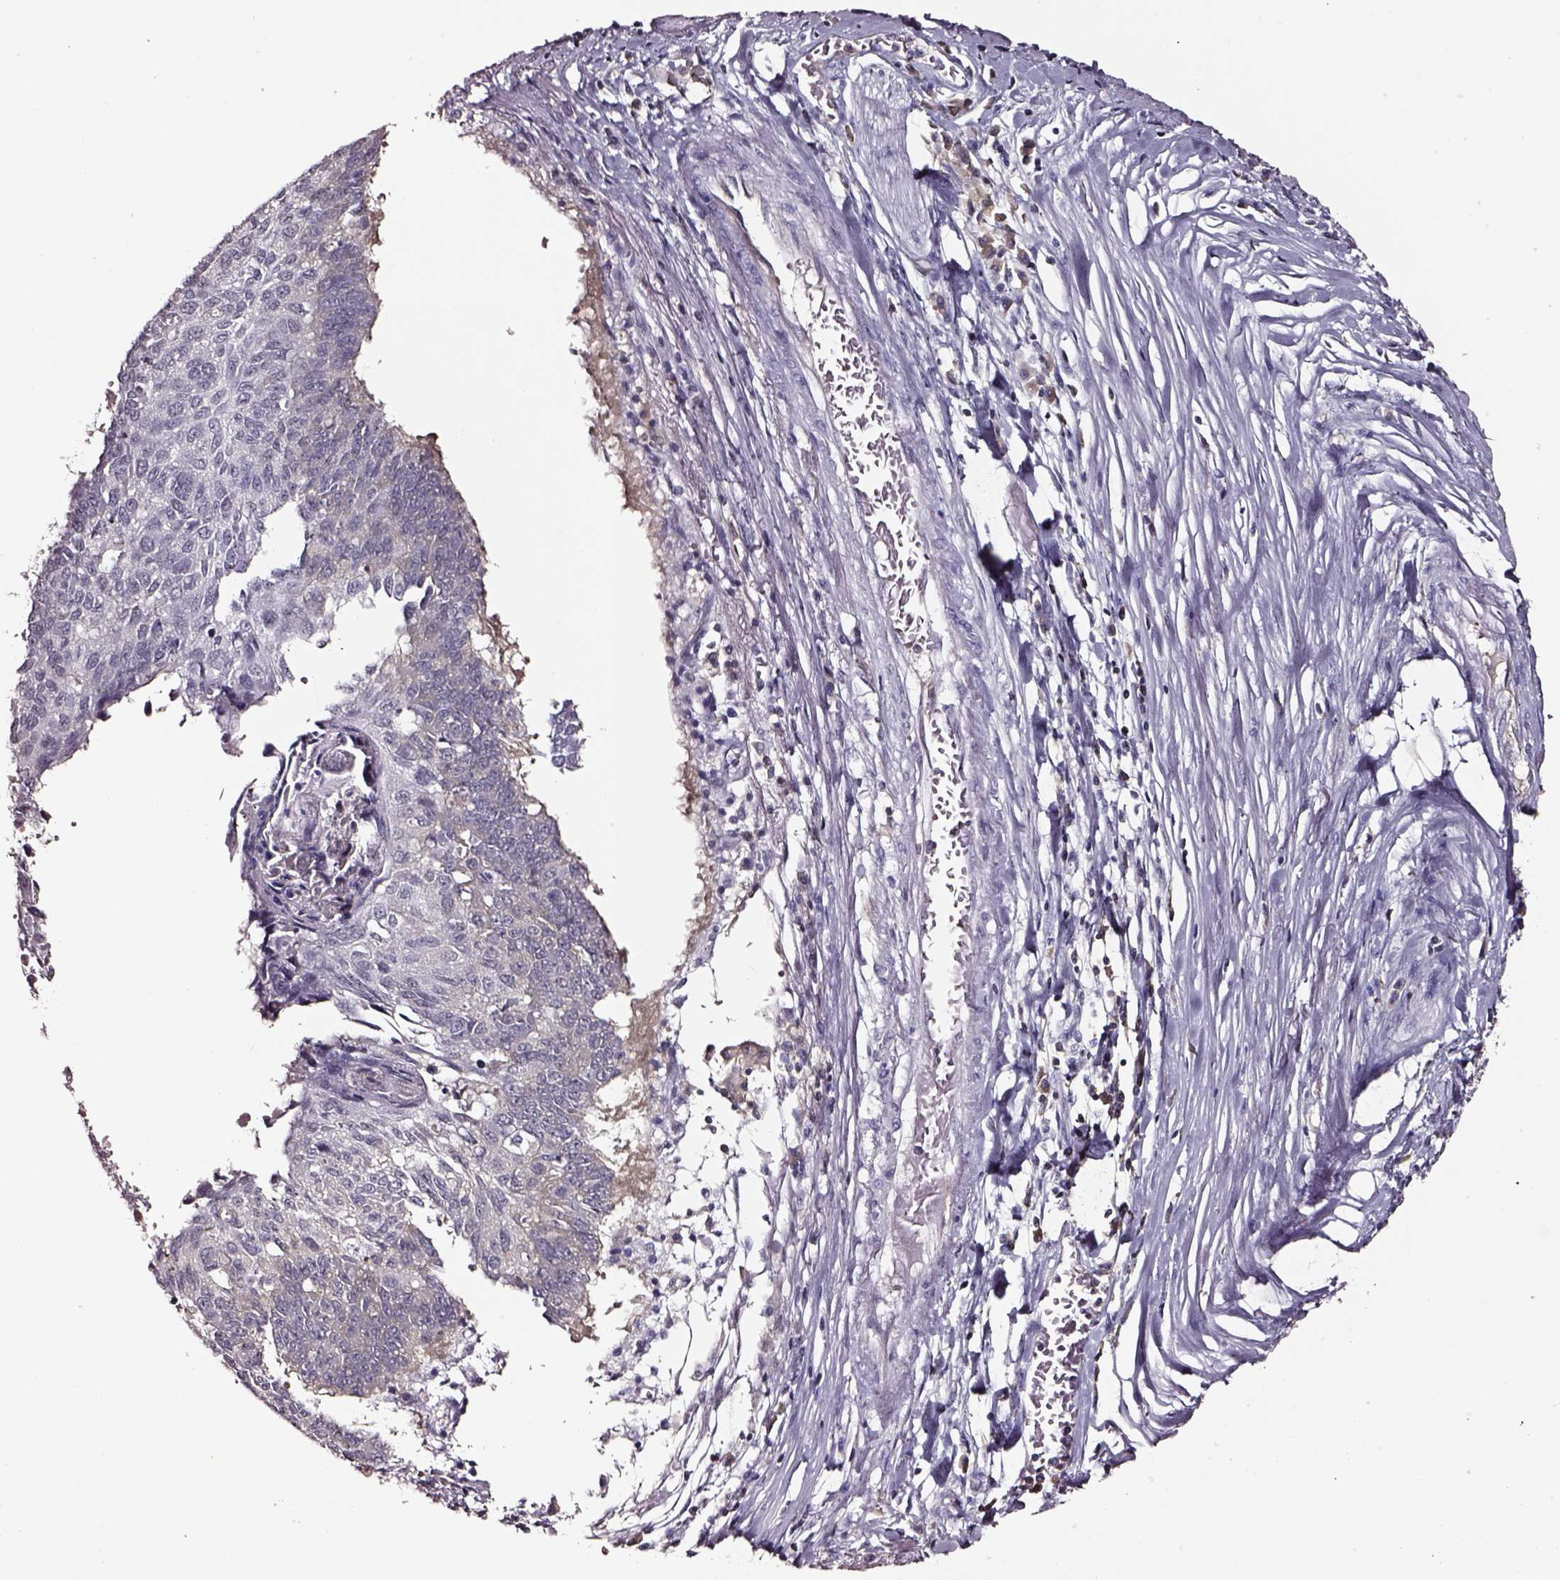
{"staining": {"intensity": "negative", "quantity": "none", "location": "none"}, "tissue": "lung cancer", "cell_type": "Tumor cells", "image_type": "cancer", "snomed": [{"axis": "morphology", "description": "Squamous cell carcinoma, NOS"}, {"axis": "topography", "description": "Lung"}], "caption": "Immunohistochemistry of lung cancer (squamous cell carcinoma) demonstrates no positivity in tumor cells.", "gene": "SMIM17", "patient": {"sex": "male", "age": 73}}